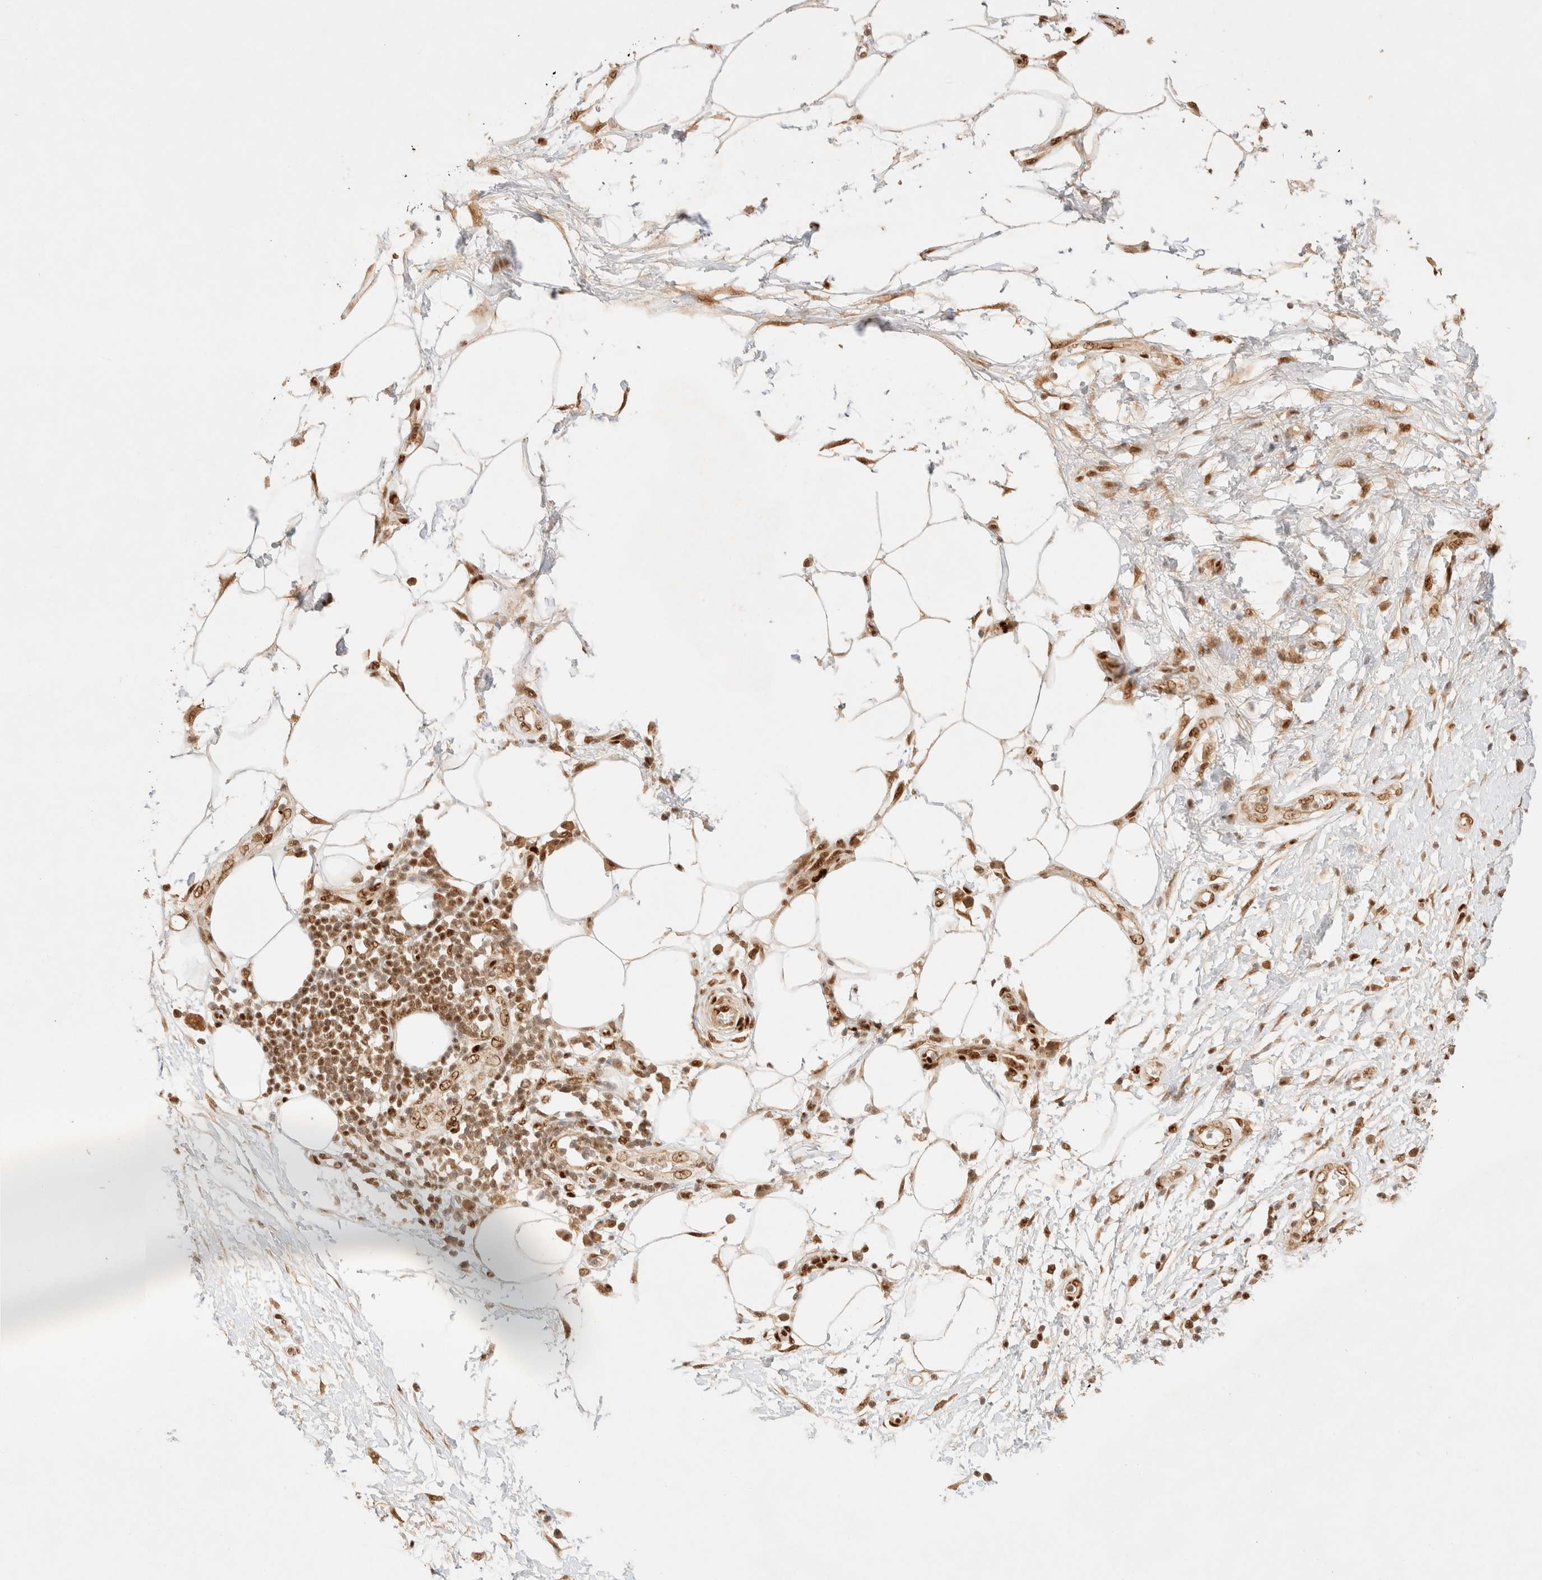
{"staining": {"intensity": "strong", "quantity": ">75%", "location": "nuclear"}, "tissue": "pancreatic cancer", "cell_type": "Tumor cells", "image_type": "cancer", "snomed": [{"axis": "morphology", "description": "Adenocarcinoma, NOS"}, {"axis": "topography", "description": "Pancreas"}], "caption": "Immunohistochemistry (IHC) micrograph of human adenocarcinoma (pancreatic) stained for a protein (brown), which displays high levels of strong nuclear staining in about >75% of tumor cells.", "gene": "ZNF768", "patient": {"sex": "female", "age": 78}}